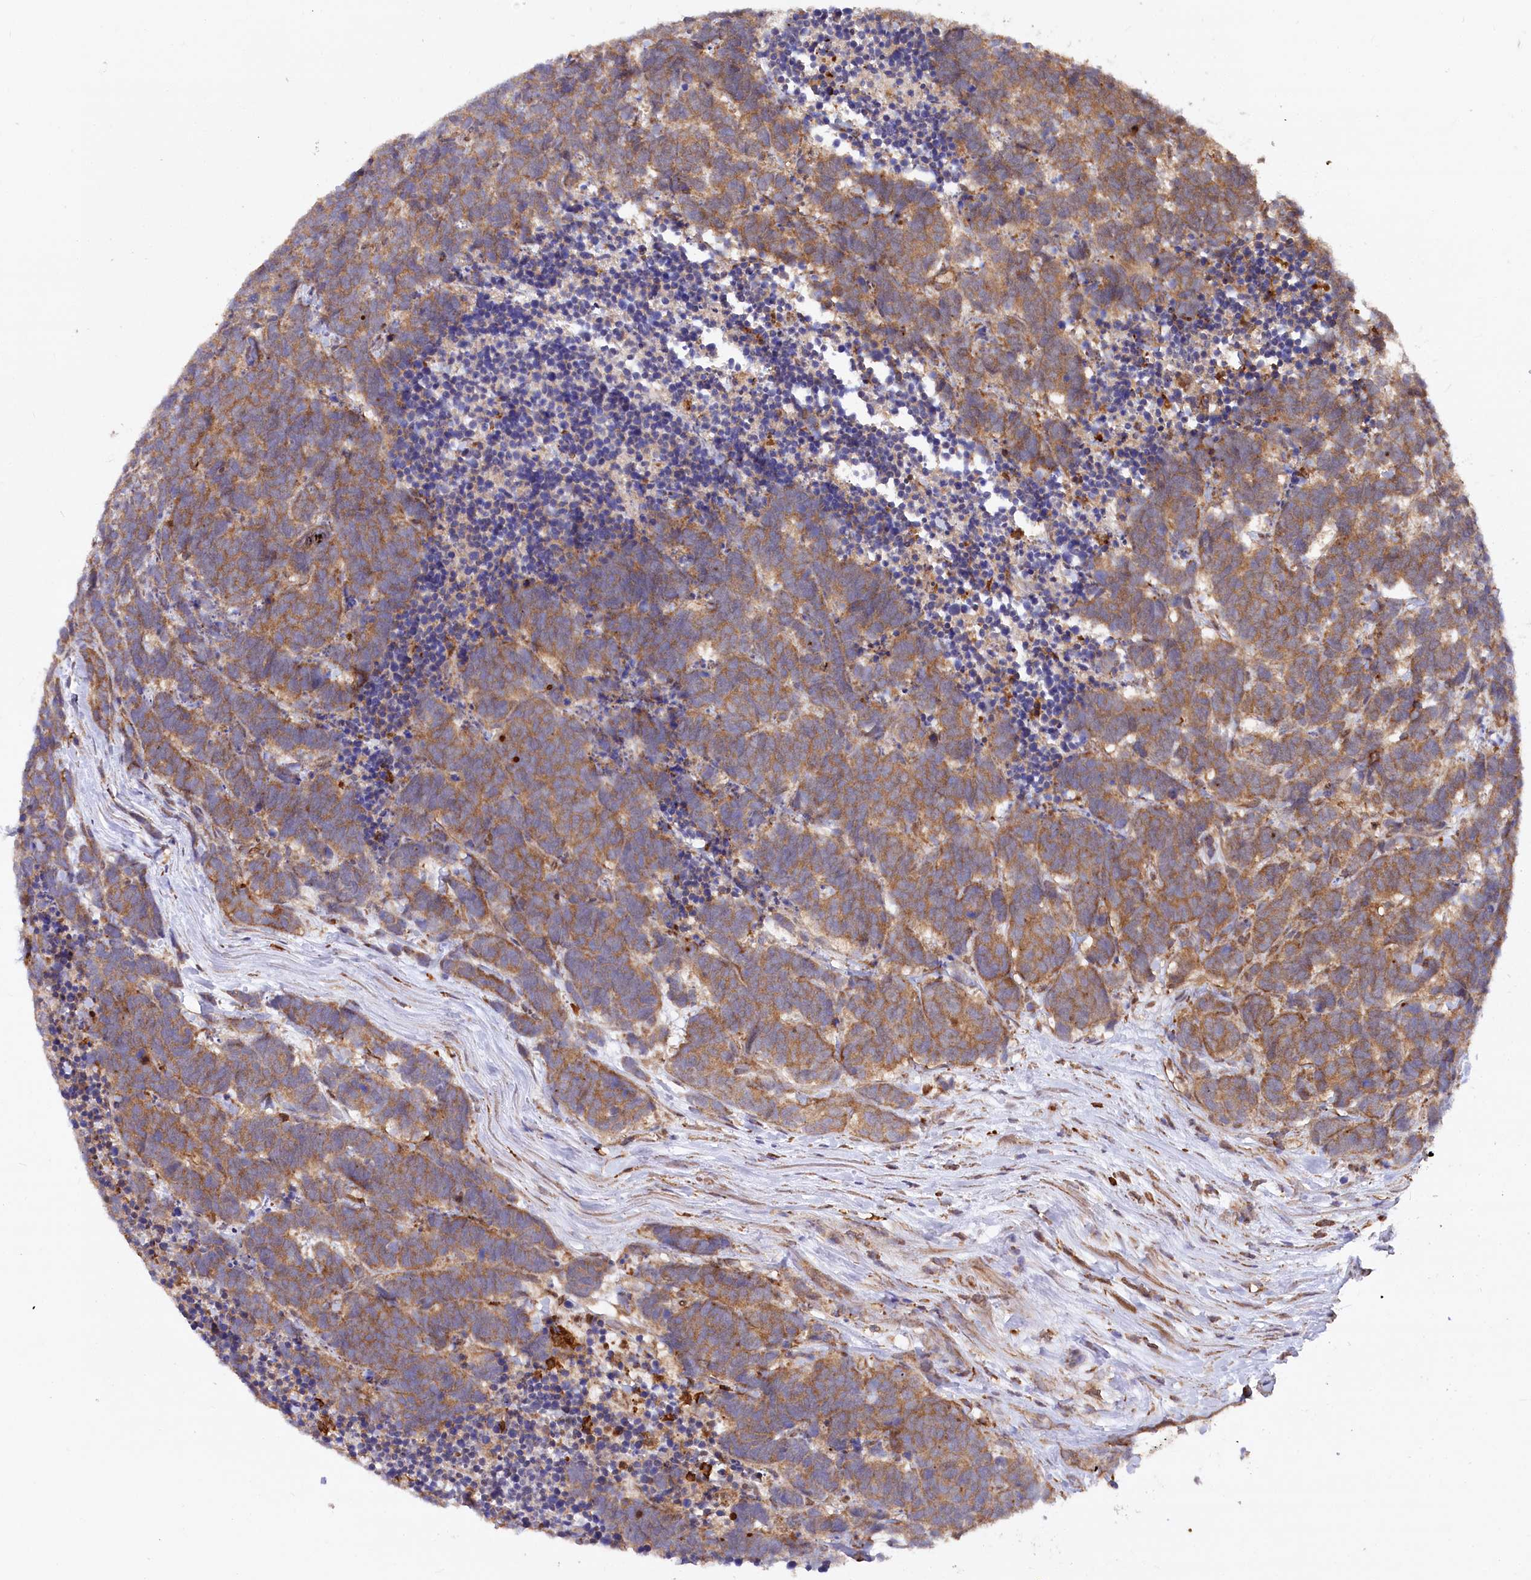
{"staining": {"intensity": "moderate", "quantity": ">75%", "location": "cytoplasmic/membranous"}, "tissue": "carcinoid", "cell_type": "Tumor cells", "image_type": "cancer", "snomed": [{"axis": "morphology", "description": "Carcinoma, NOS"}, {"axis": "morphology", "description": "Carcinoid, malignant, NOS"}, {"axis": "topography", "description": "Urinary bladder"}], "caption": "Human carcinoid stained for a protein (brown) reveals moderate cytoplasmic/membranous positive positivity in approximately >75% of tumor cells.", "gene": "LSG1", "patient": {"sex": "male", "age": 57}}